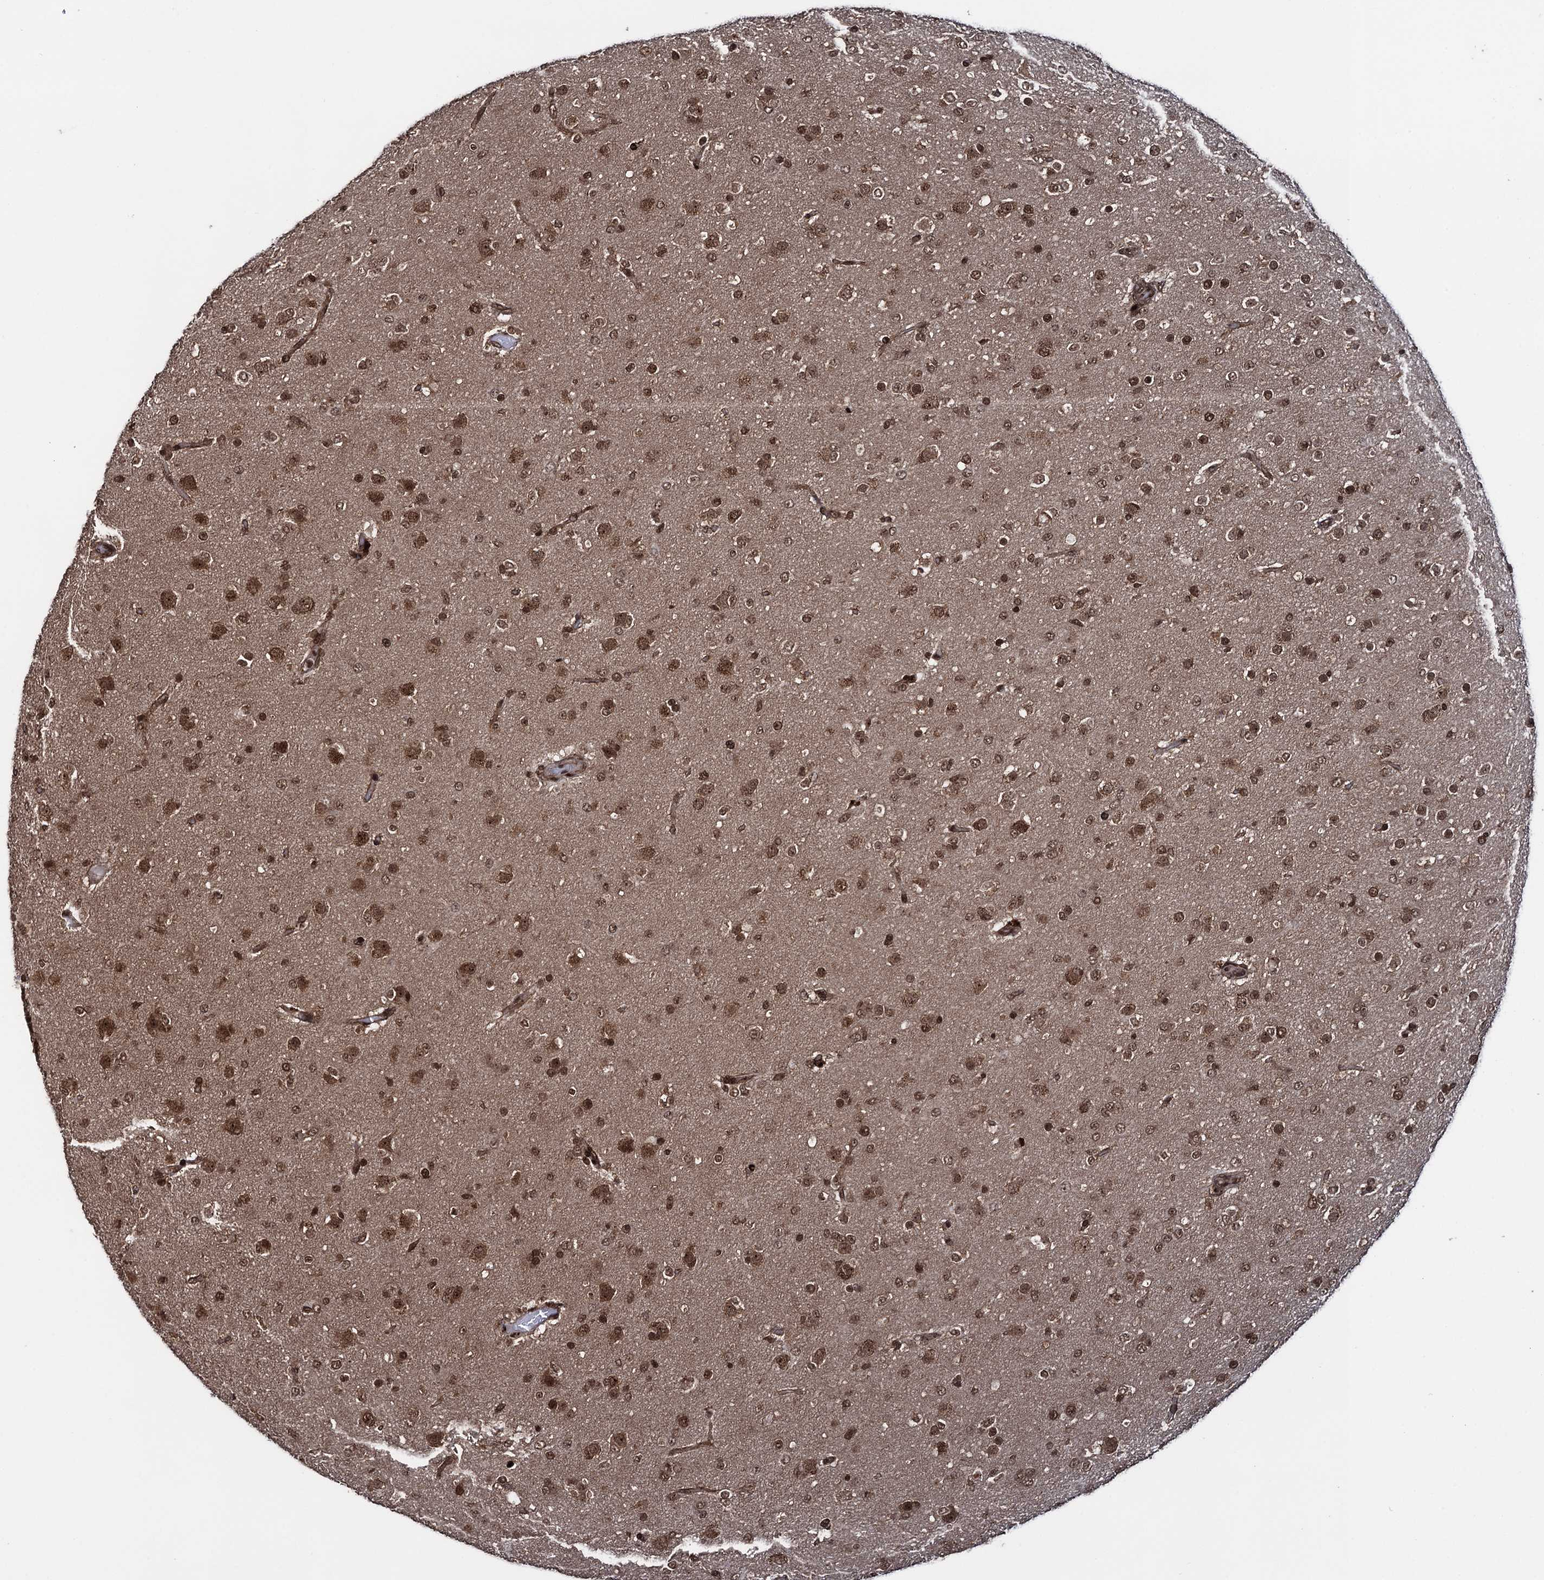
{"staining": {"intensity": "moderate", "quantity": ">75%", "location": "nuclear"}, "tissue": "glioma", "cell_type": "Tumor cells", "image_type": "cancer", "snomed": [{"axis": "morphology", "description": "Glioma, malignant, Low grade"}, {"axis": "topography", "description": "Brain"}], "caption": "An image of low-grade glioma (malignant) stained for a protein shows moderate nuclear brown staining in tumor cells. (DAB (3,3'-diaminobenzidine) IHC with brightfield microscopy, high magnification).", "gene": "ZNF169", "patient": {"sex": "male", "age": 65}}